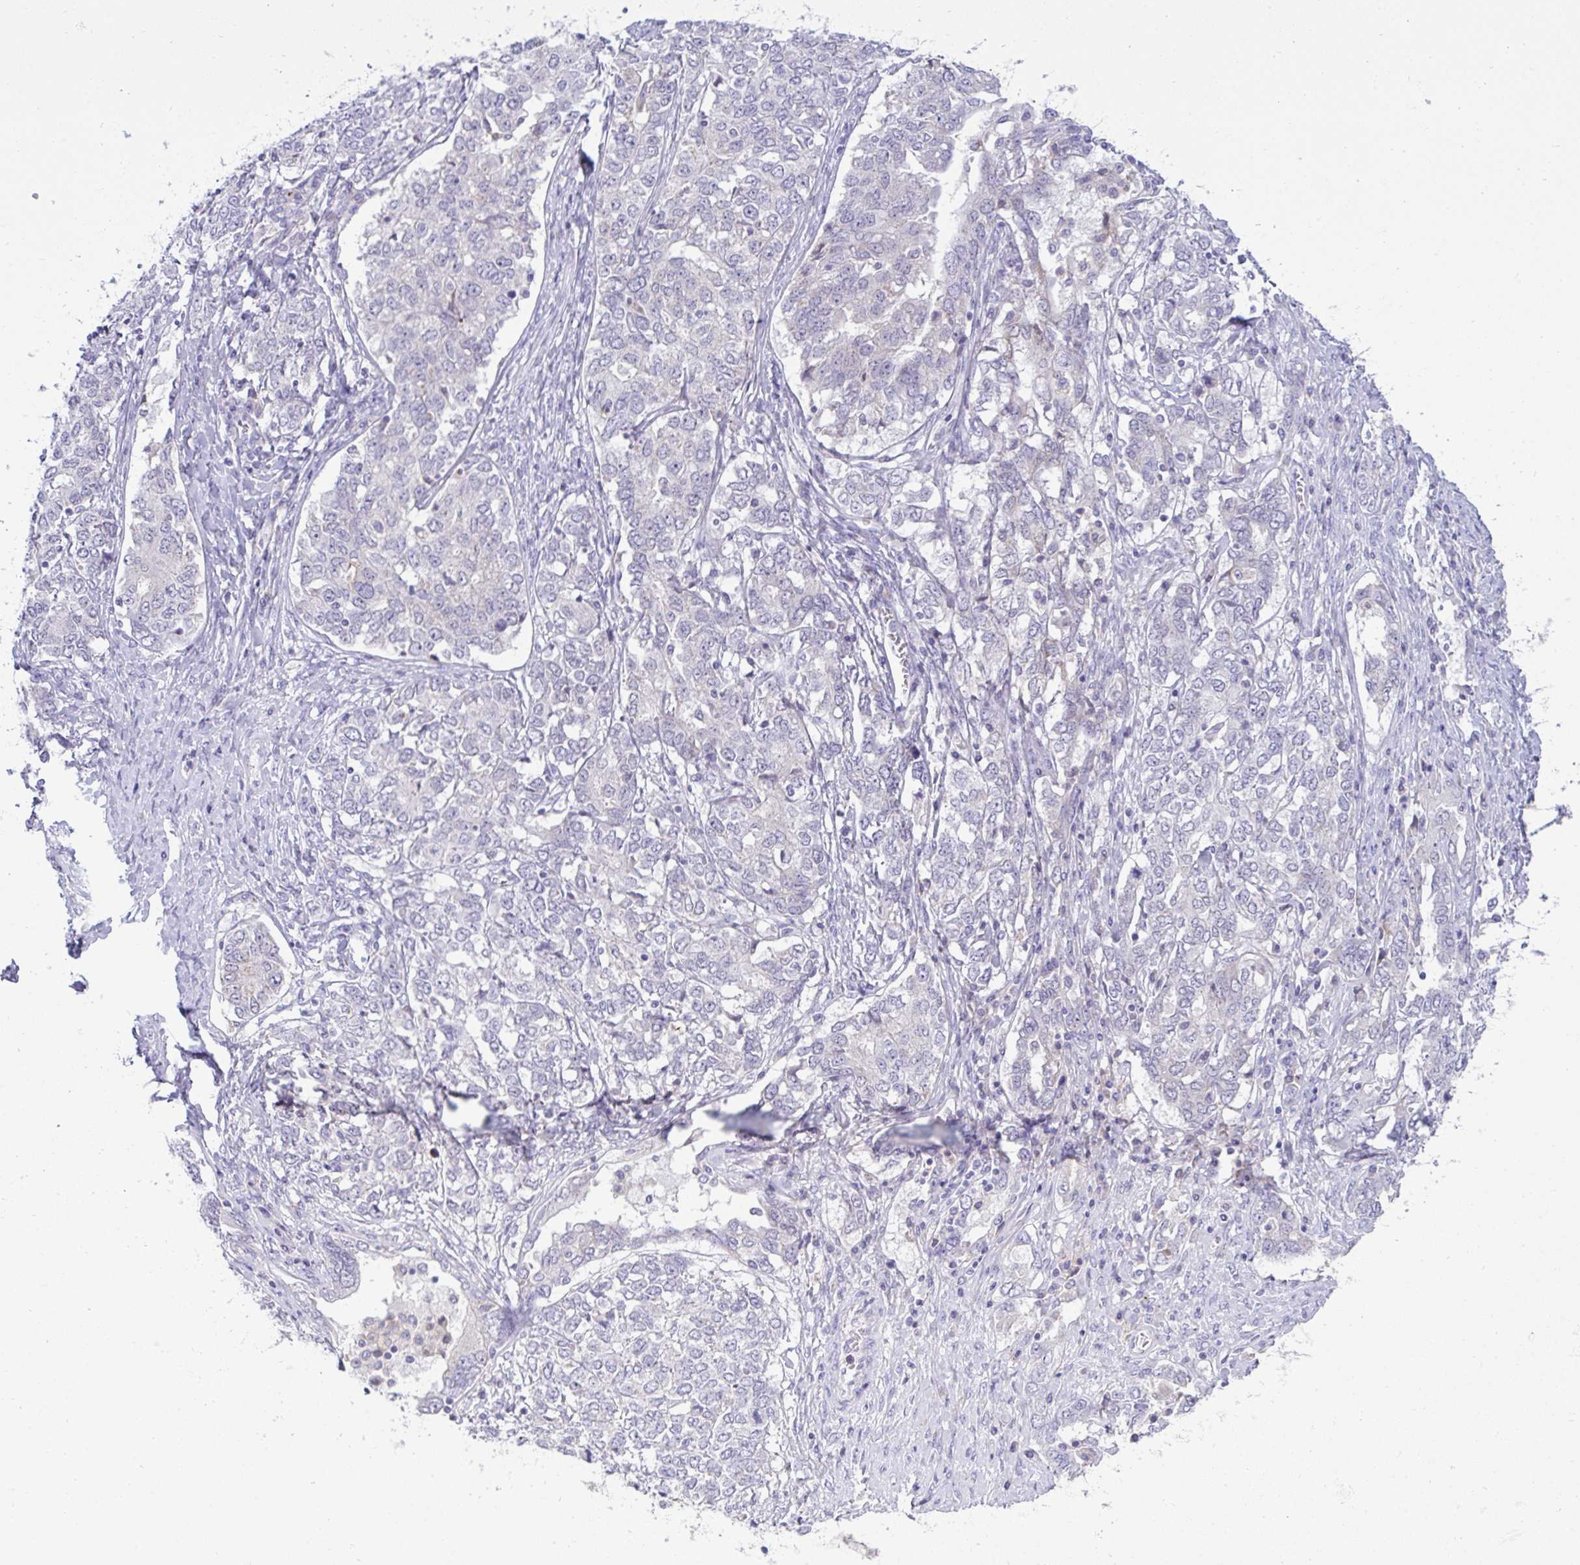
{"staining": {"intensity": "negative", "quantity": "none", "location": "none"}, "tissue": "ovarian cancer", "cell_type": "Tumor cells", "image_type": "cancer", "snomed": [{"axis": "morphology", "description": "Carcinoma, endometroid"}, {"axis": "topography", "description": "Ovary"}], "caption": "There is no significant staining in tumor cells of ovarian cancer (endometroid carcinoma). (Immunohistochemistry (ihc), brightfield microscopy, high magnification).", "gene": "RGPD5", "patient": {"sex": "female", "age": 62}}